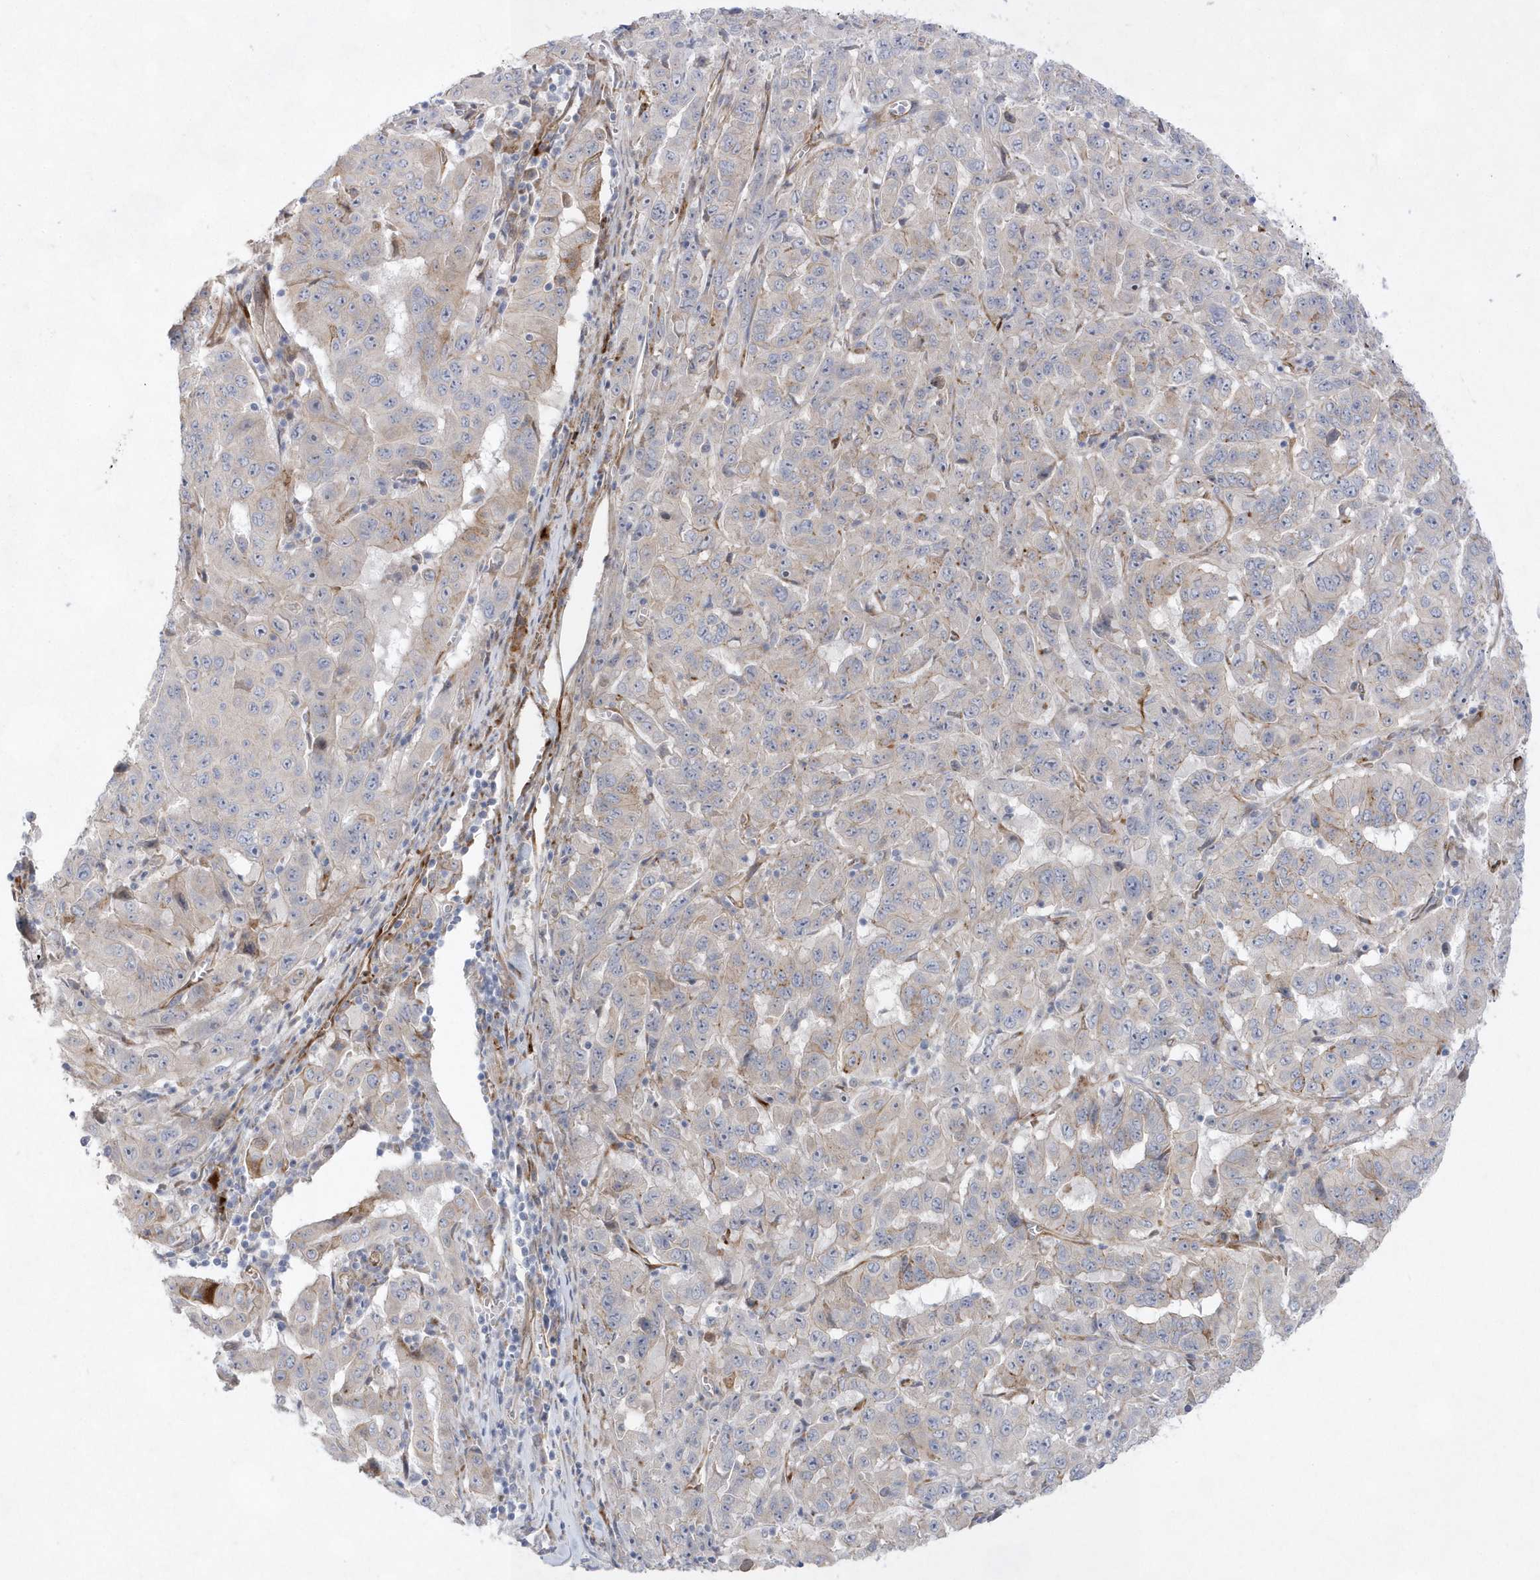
{"staining": {"intensity": "negative", "quantity": "none", "location": "none"}, "tissue": "pancreatic cancer", "cell_type": "Tumor cells", "image_type": "cancer", "snomed": [{"axis": "morphology", "description": "Adenocarcinoma, NOS"}, {"axis": "topography", "description": "Pancreas"}], "caption": "Immunohistochemistry histopathology image of human pancreatic cancer (adenocarcinoma) stained for a protein (brown), which exhibits no positivity in tumor cells.", "gene": "TMEM132B", "patient": {"sex": "male", "age": 63}}